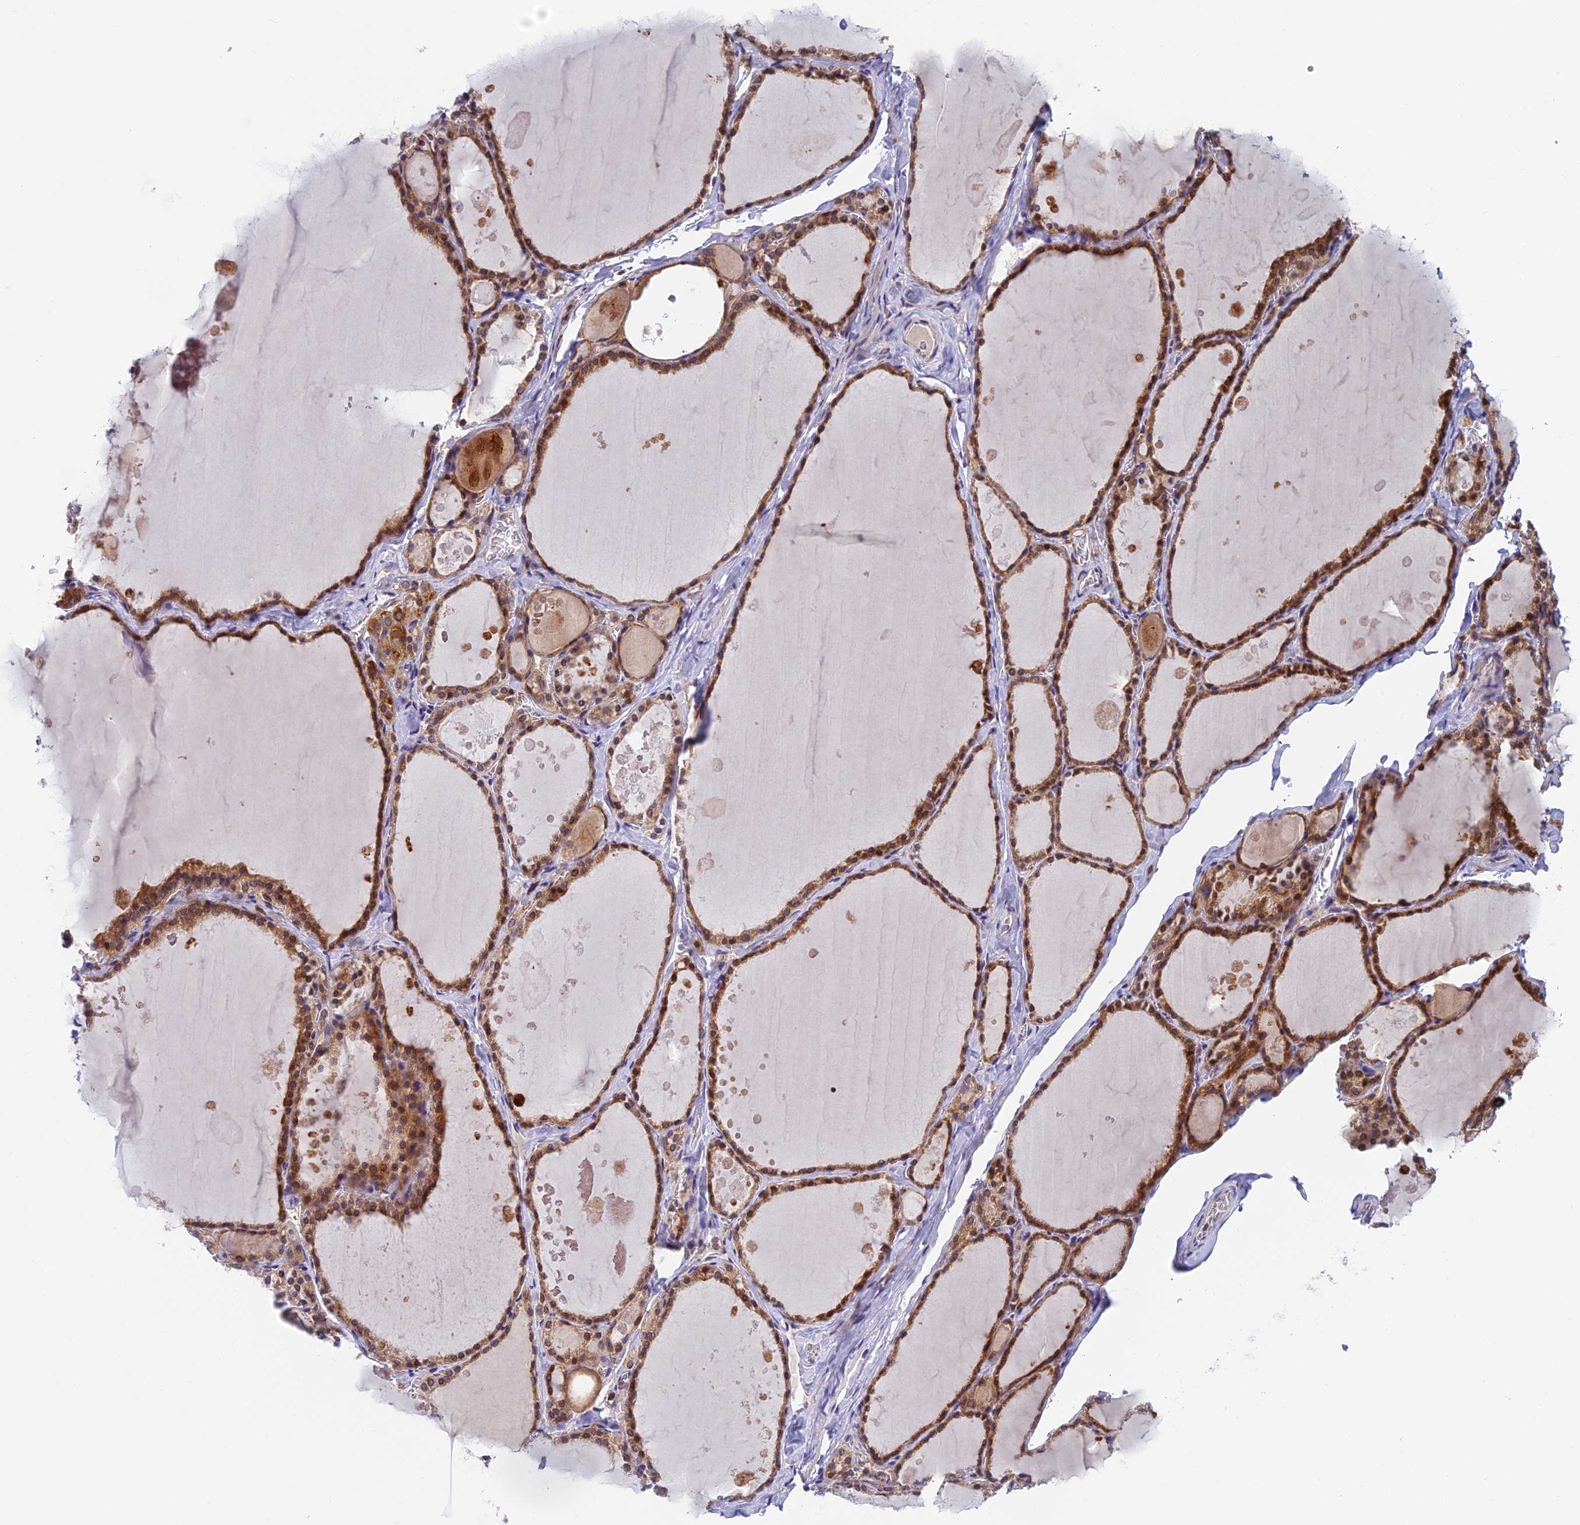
{"staining": {"intensity": "moderate", "quantity": ">75%", "location": "cytoplasmic/membranous"}, "tissue": "thyroid gland", "cell_type": "Glandular cells", "image_type": "normal", "snomed": [{"axis": "morphology", "description": "Normal tissue, NOS"}, {"axis": "topography", "description": "Thyroid gland"}], "caption": "A histopathology image showing moderate cytoplasmic/membranous staining in approximately >75% of glandular cells in unremarkable thyroid gland, as visualized by brown immunohistochemical staining.", "gene": "IPO5", "patient": {"sex": "male", "age": 56}}